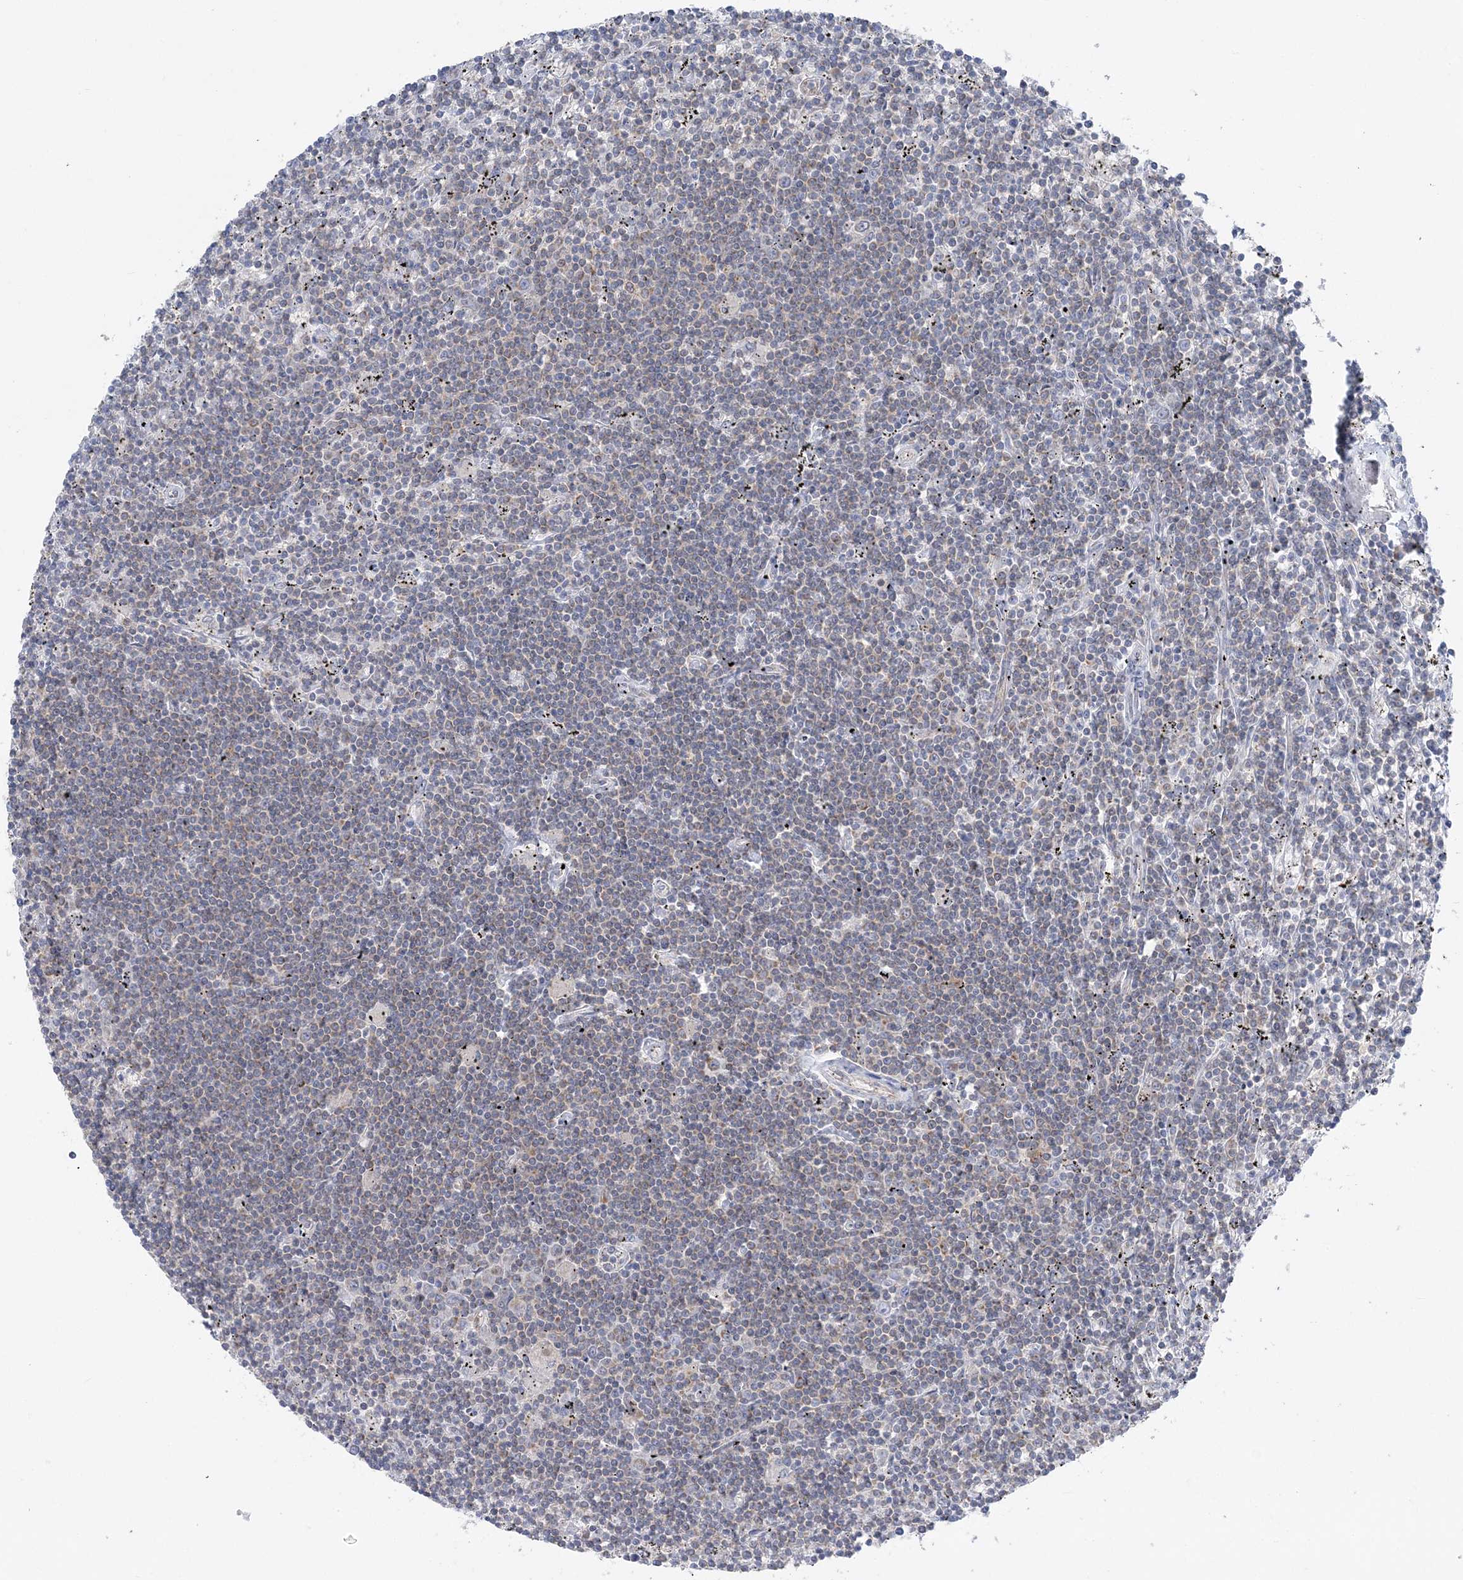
{"staining": {"intensity": "weak", "quantity": "<25%", "location": "cytoplasmic/membranous"}, "tissue": "lymphoma", "cell_type": "Tumor cells", "image_type": "cancer", "snomed": [{"axis": "morphology", "description": "Malignant lymphoma, non-Hodgkin's type, Low grade"}, {"axis": "topography", "description": "Spleen"}], "caption": "High power microscopy micrograph of an immunohistochemistry histopathology image of lymphoma, revealing no significant positivity in tumor cells.", "gene": "FAM114A2", "patient": {"sex": "male", "age": 76}}